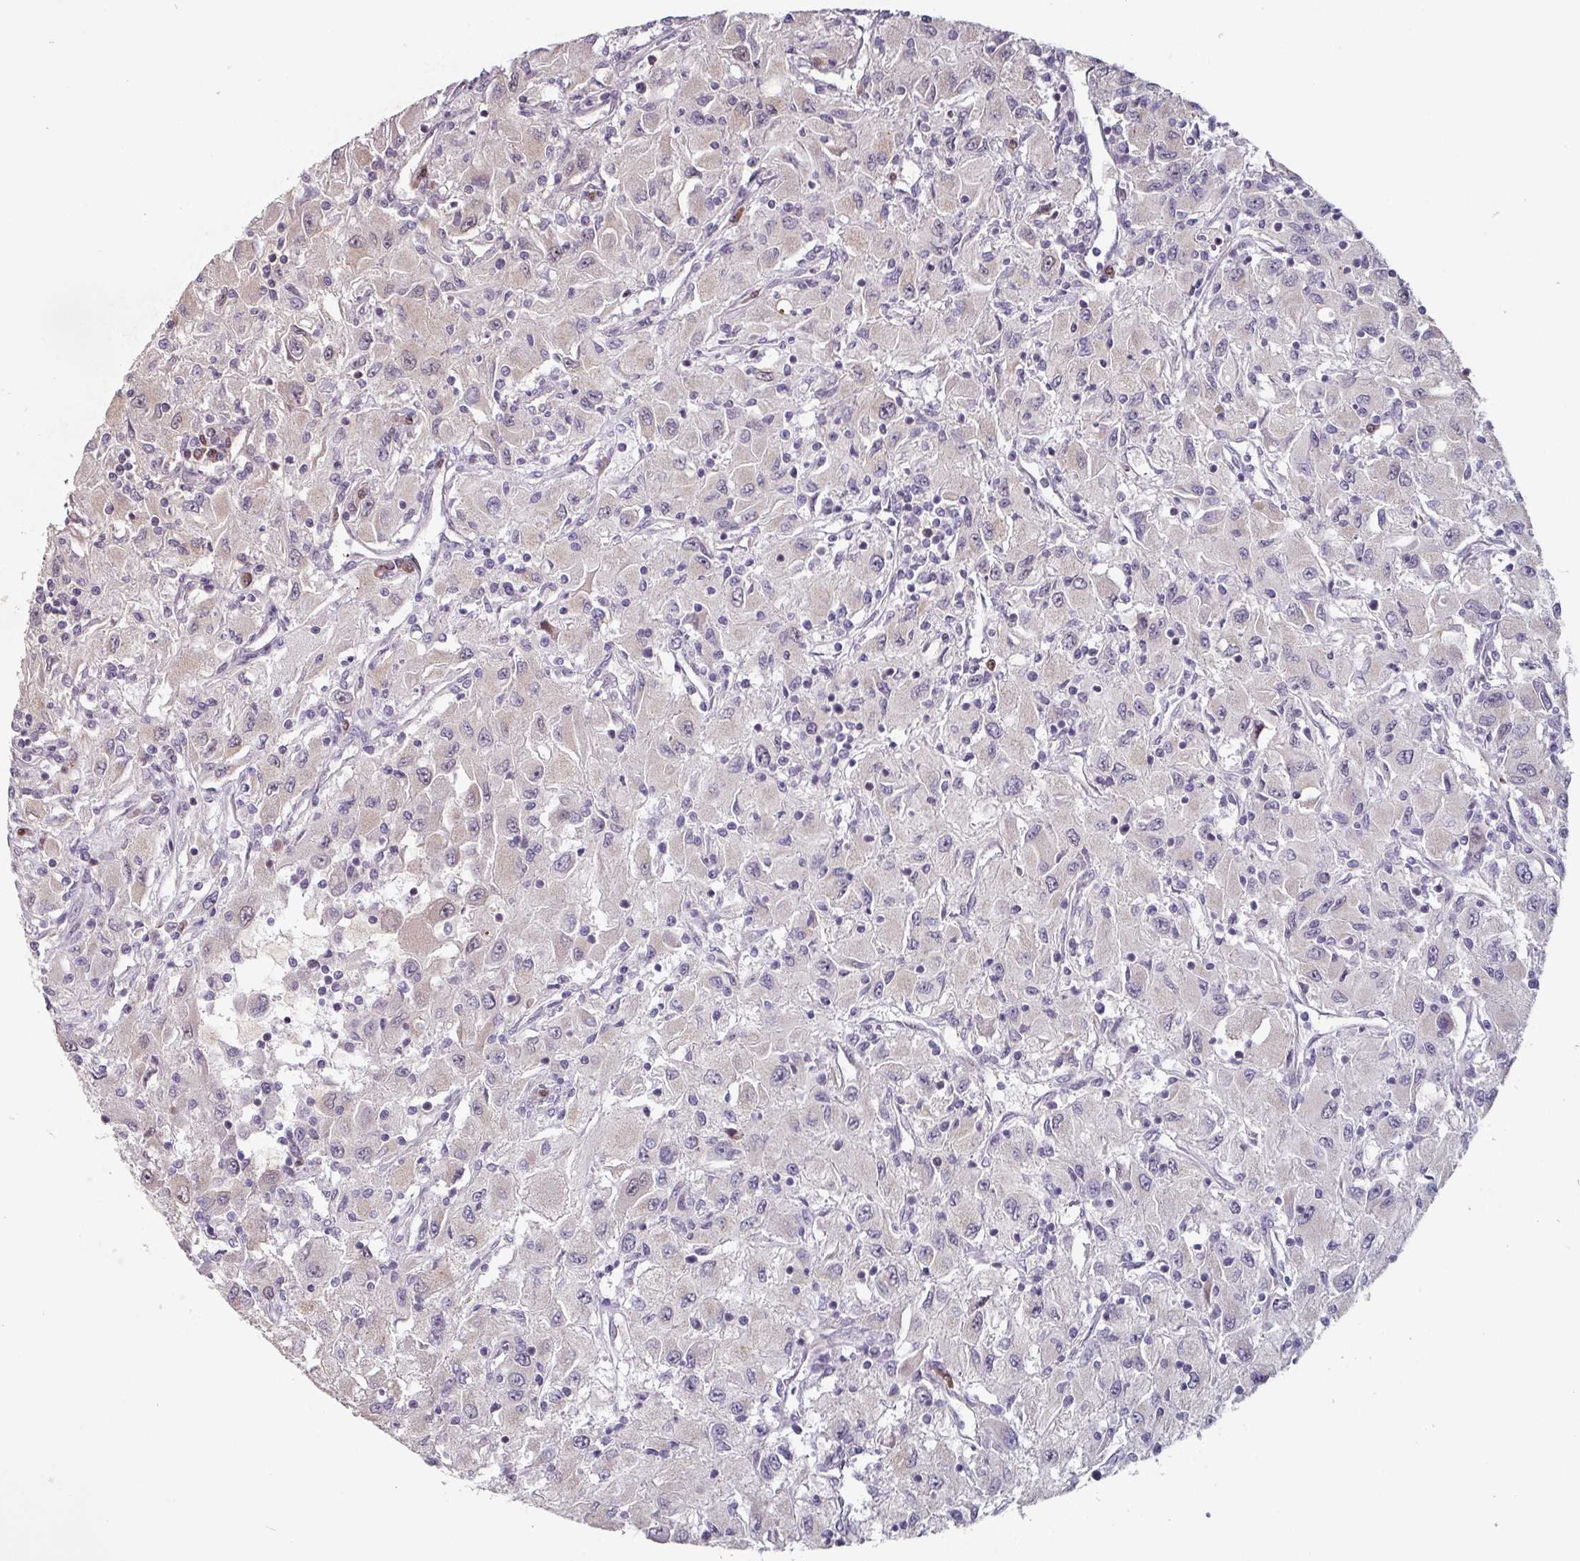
{"staining": {"intensity": "negative", "quantity": "none", "location": "none"}, "tissue": "renal cancer", "cell_type": "Tumor cells", "image_type": "cancer", "snomed": [{"axis": "morphology", "description": "Adenocarcinoma, NOS"}, {"axis": "topography", "description": "Kidney"}], "caption": "Immunohistochemistry micrograph of neoplastic tissue: adenocarcinoma (renal) stained with DAB (3,3'-diaminobenzidine) reveals no significant protein staining in tumor cells. Nuclei are stained in blue.", "gene": "ZBTB6", "patient": {"sex": "female", "age": 67}}